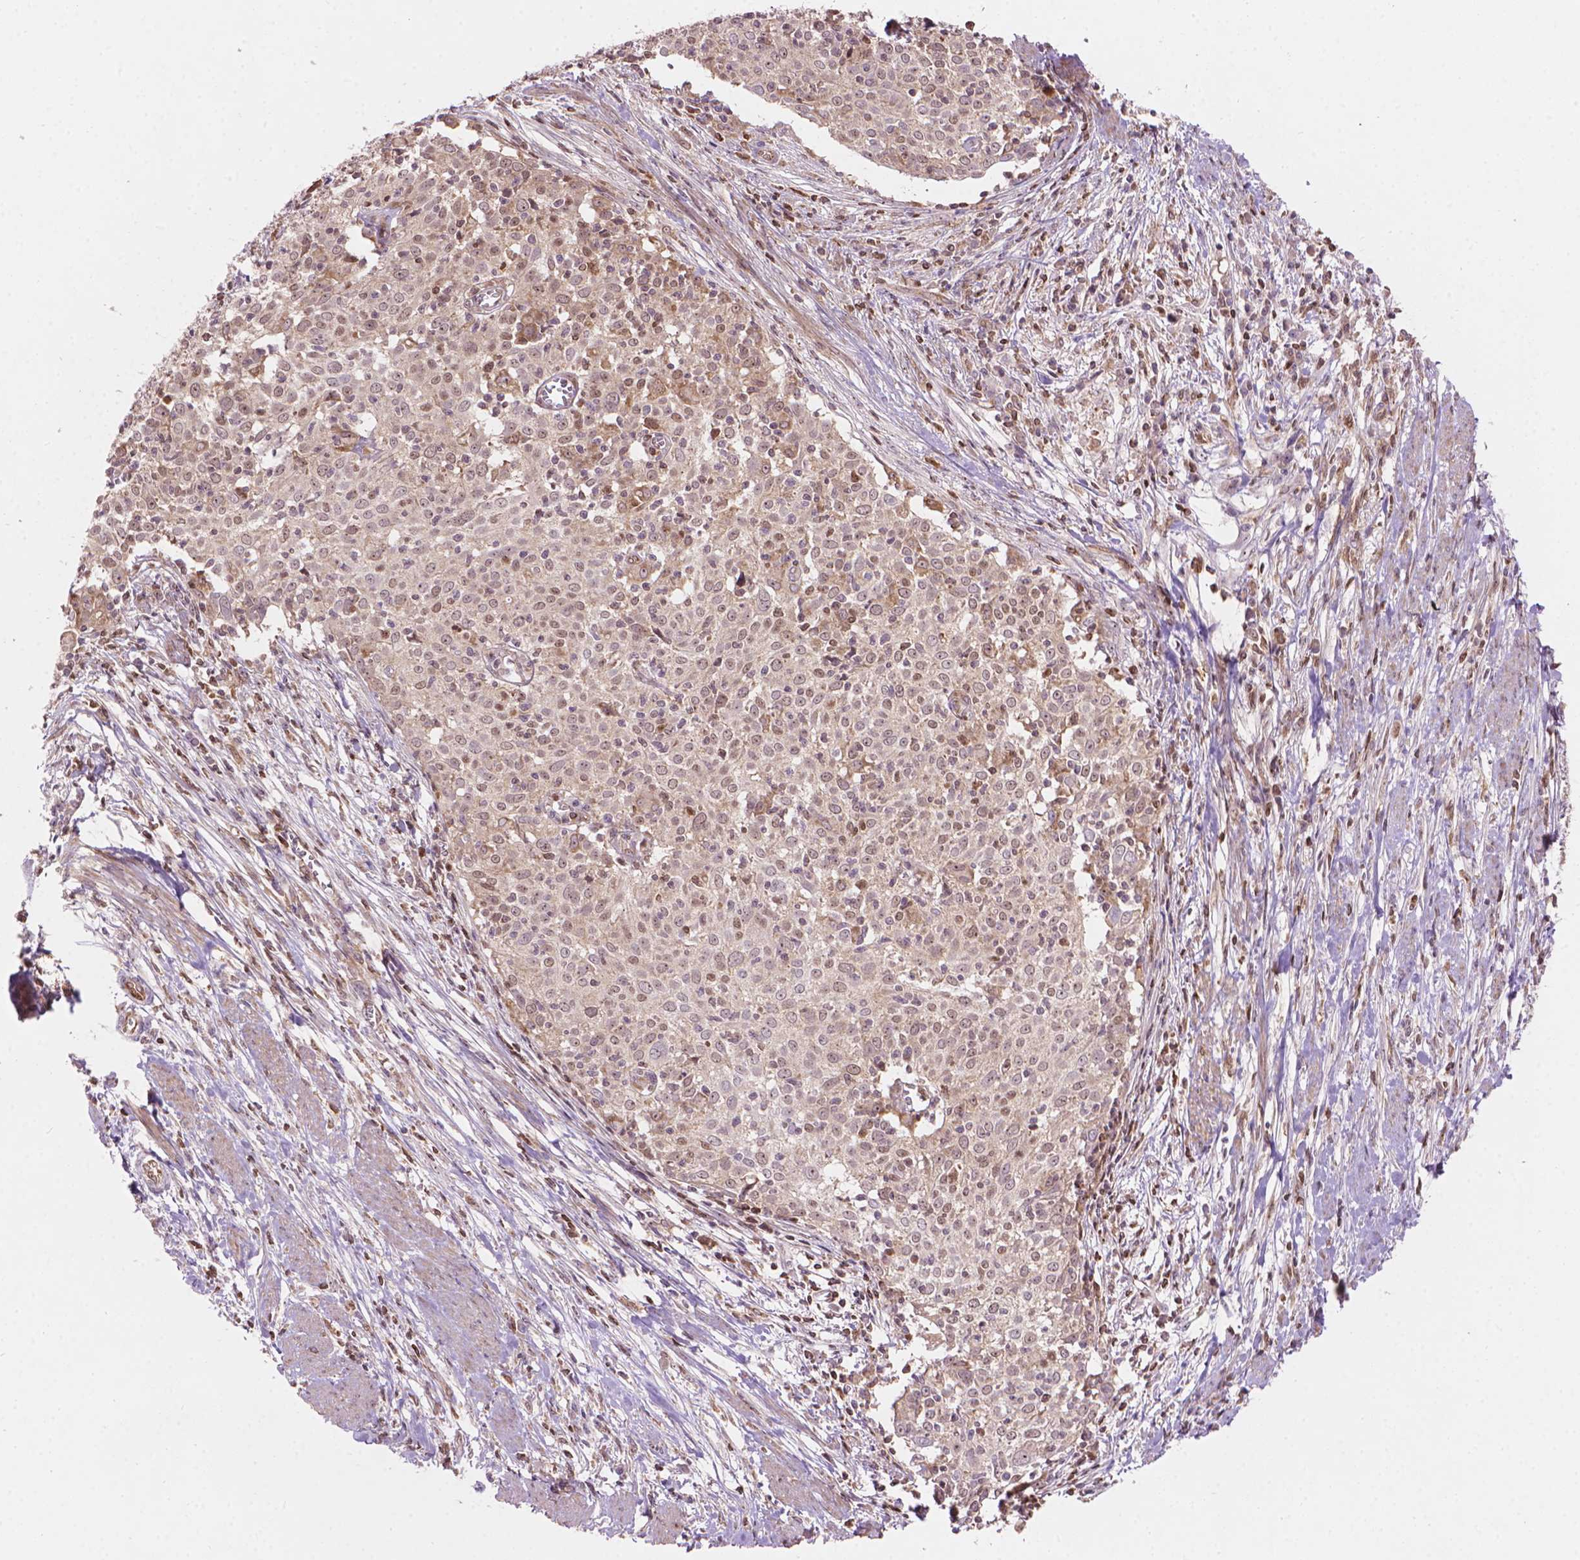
{"staining": {"intensity": "weak", "quantity": "25%-75%", "location": "nuclear"}, "tissue": "cervical cancer", "cell_type": "Tumor cells", "image_type": "cancer", "snomed": [{"axis": "morphology", "description": "Squamous cell carcinoma, NOS"}, {"axis": "topography", "description": "Cervix"}], "caption": "This histopathology image demonstrates IHC staining of cervical cancer, with low weak nuclear expression in approximately 25%-75% of tumor cells.", "gene": "SMC2", "patient": {"sex": "female", "age": 39}}